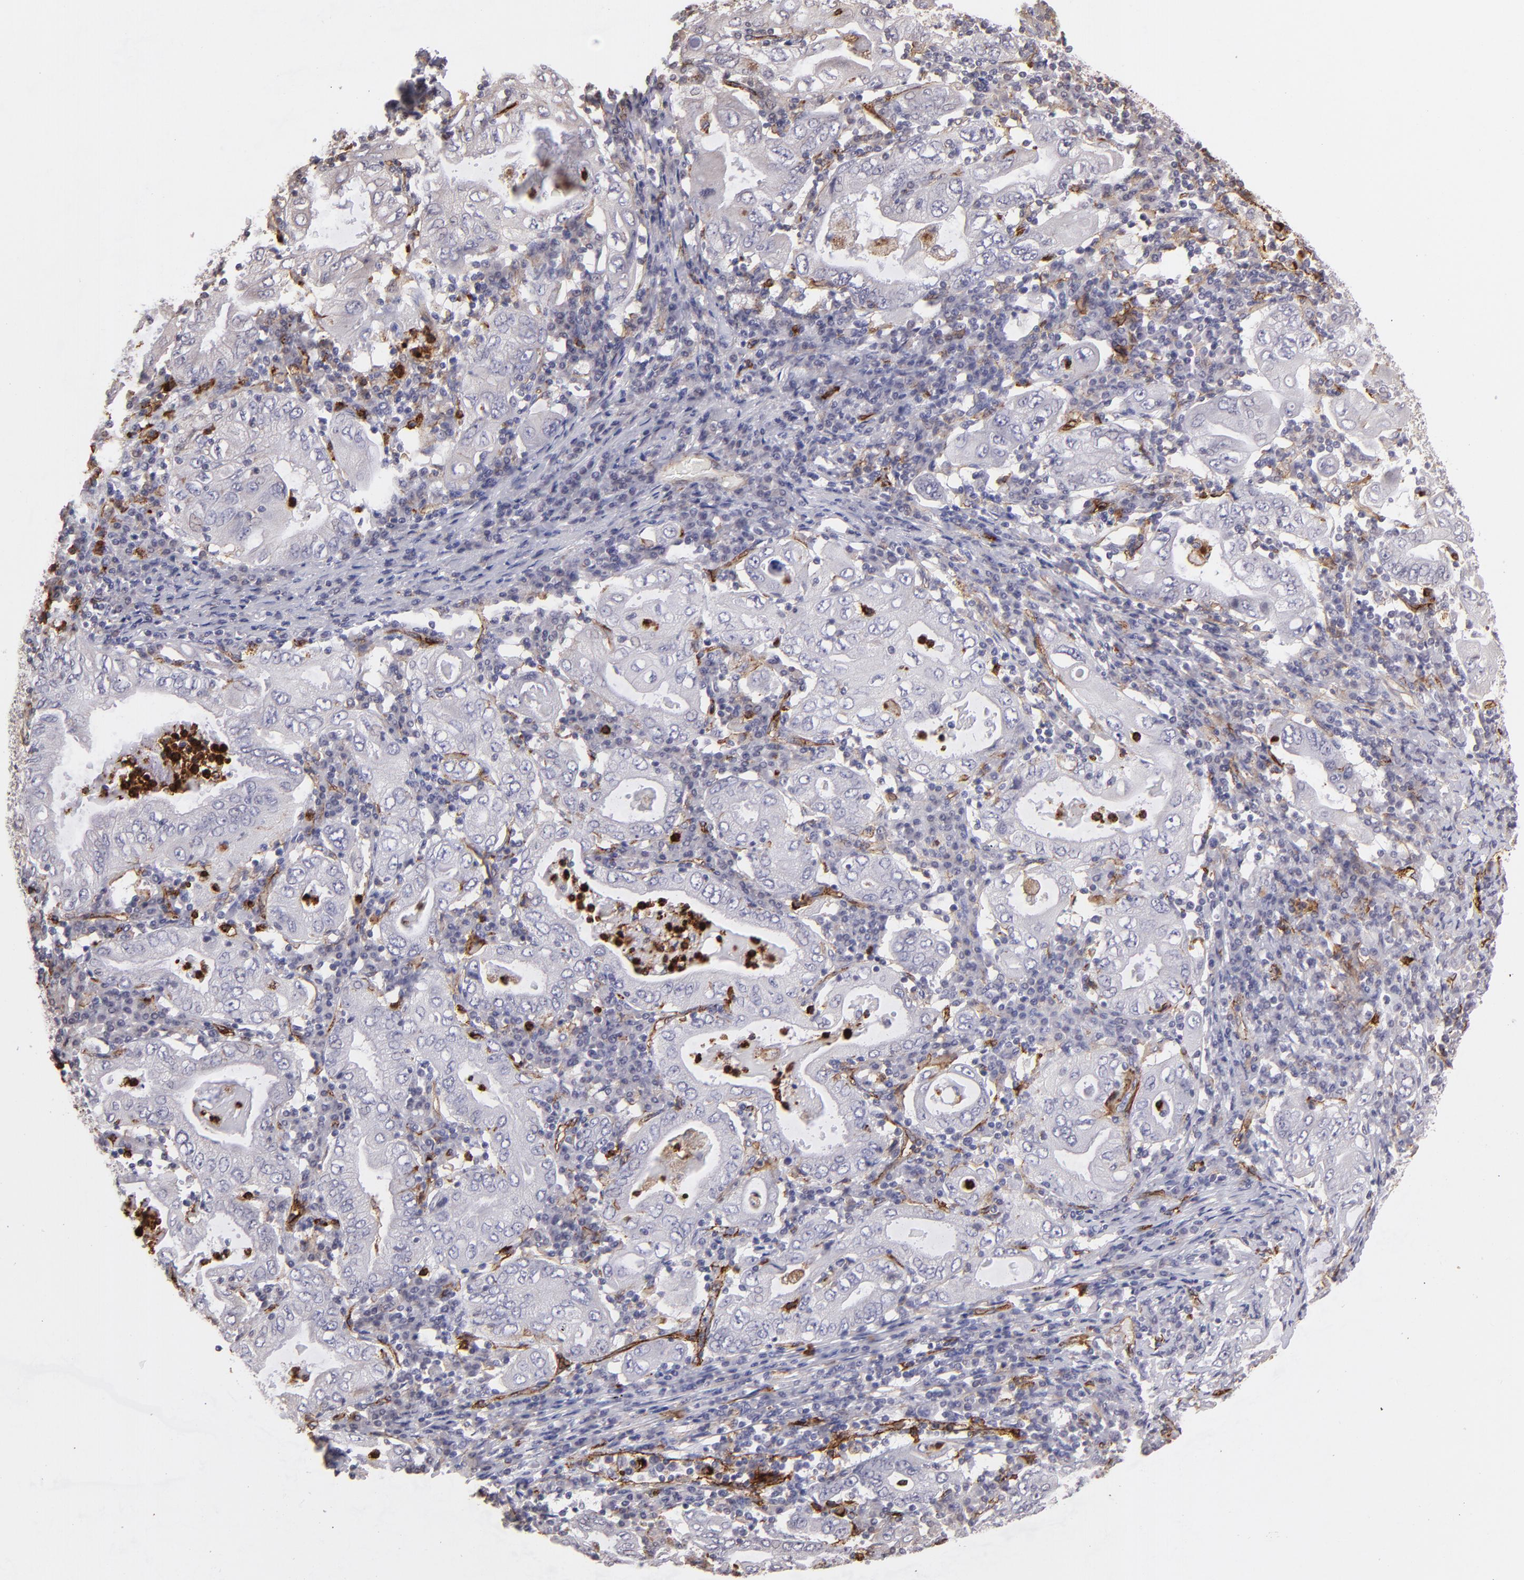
{"staining": {"intensity": "negative", "quantity": "none", "location": "none"}, "tissue": "stomach cancer", "cell_type": "Tumor cells", "image_type": "cancer", "snomed": [{"axis": "morphology", "description": "Normal tissue, NOS"}, {"axis": "morphology", "description": "Adenocarcinoma, NOS"}, {"axis": "topography", "description": "Esophagus"}, {"axis": "topography", "description": "Stomach, upper"}, {"axis": "topography", "description": "Peripheral nerve tissue"}], "caption": "High magnification brightfield microscopy of stomach cancer (adenocarcinoma) stained with DAB (brown) and counterstained with hematoxylin (blue): tumor cells show no significant staining.", "gene": "DYSF", "patient": {"sex": "male", "age": 62}}